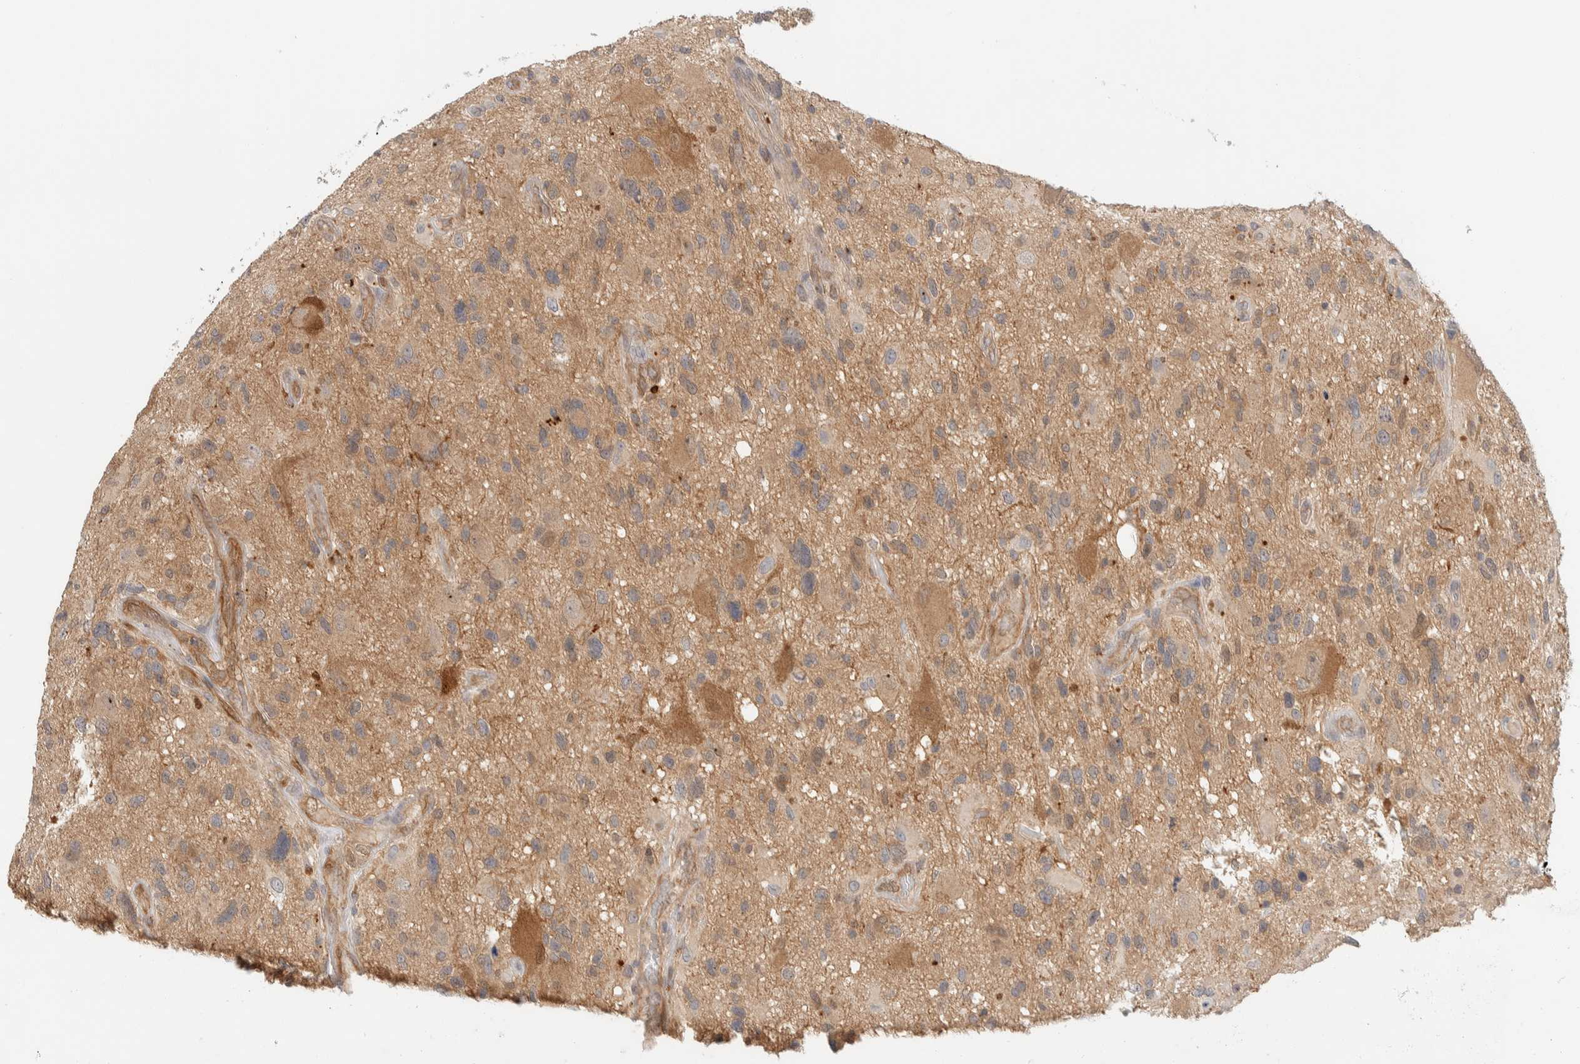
{"staining": {"intensity": "weak", "quantity": "25%-75%", "location": "cytoplasmic/membranous"}, "tissue": "glioma", "cell_type": "Tumor cells", "image_type": "cancer", "snomed": [{"axis": "morphology", "description": "Glioma, malignant, High grade"}, {"axis": "topography", "description": "Brain"}], "caption": "The photomicrograph shows immunohistochemical staining of high-grade glioma (malignant). There is weak cytoplasmic/membranous staining is seen in about 25%-75% of tumor cells.", "gene": "GCLM", "patient": {"sex": "male", "age": 33}}